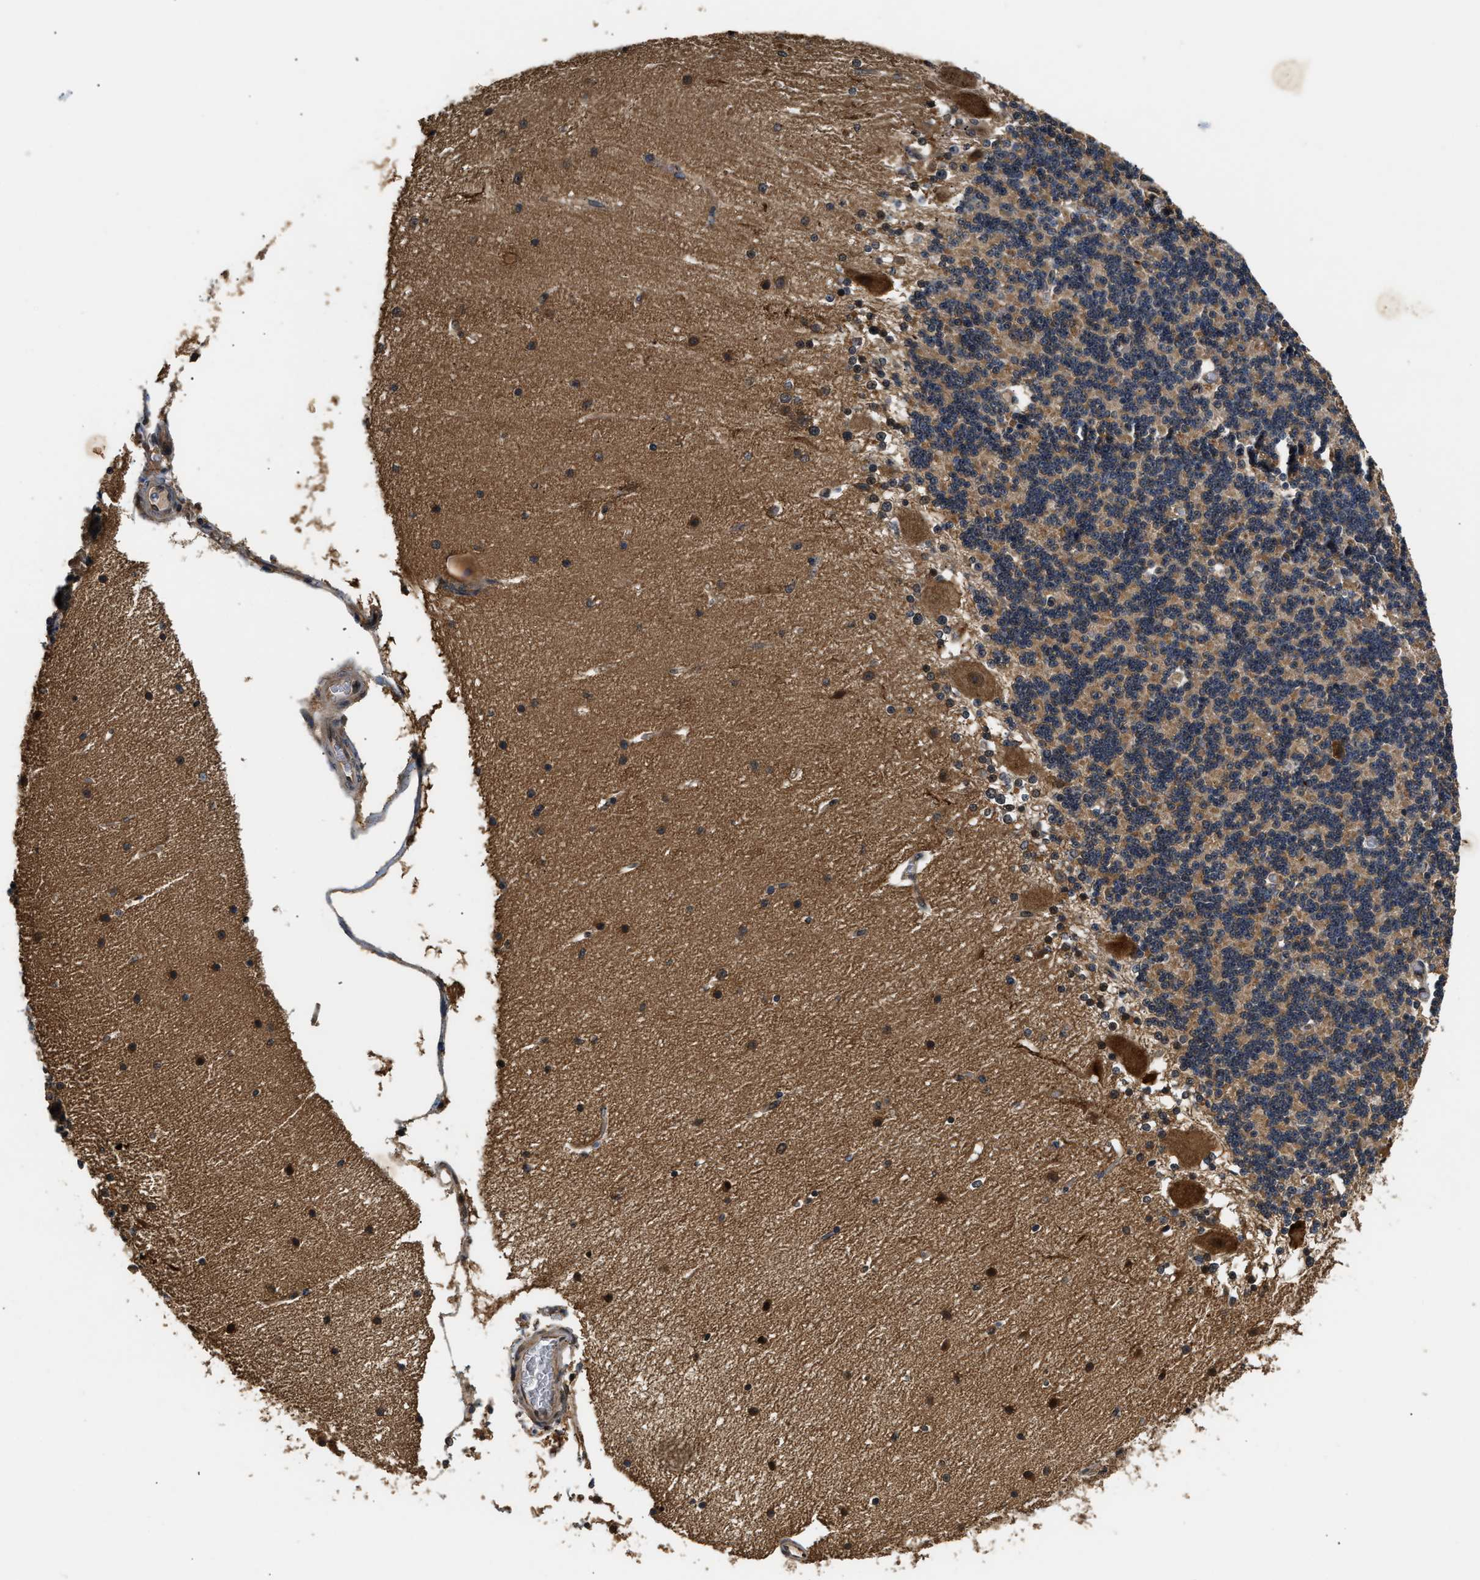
{"staining": {"intensity": "moderate", "quantity": "25%-75%", "location": "cytoplasmic/membranous"}, "tissue": "cerebellum", "cell_type": "Cells in granular layer", "image_type": "normal", "snomed": [{"axis": "morphology", "description": "Normal tissue, NOS"}, {"axis": "topography", "description": "Cerebellum"}], "caption": "Normal cerebellum displays moderate cytoplasmic/membranous staining in about 25%-75% of cells in granular layer.", "gene": "DNAJC2", "patient": {"sex": "female", "age": 54}}